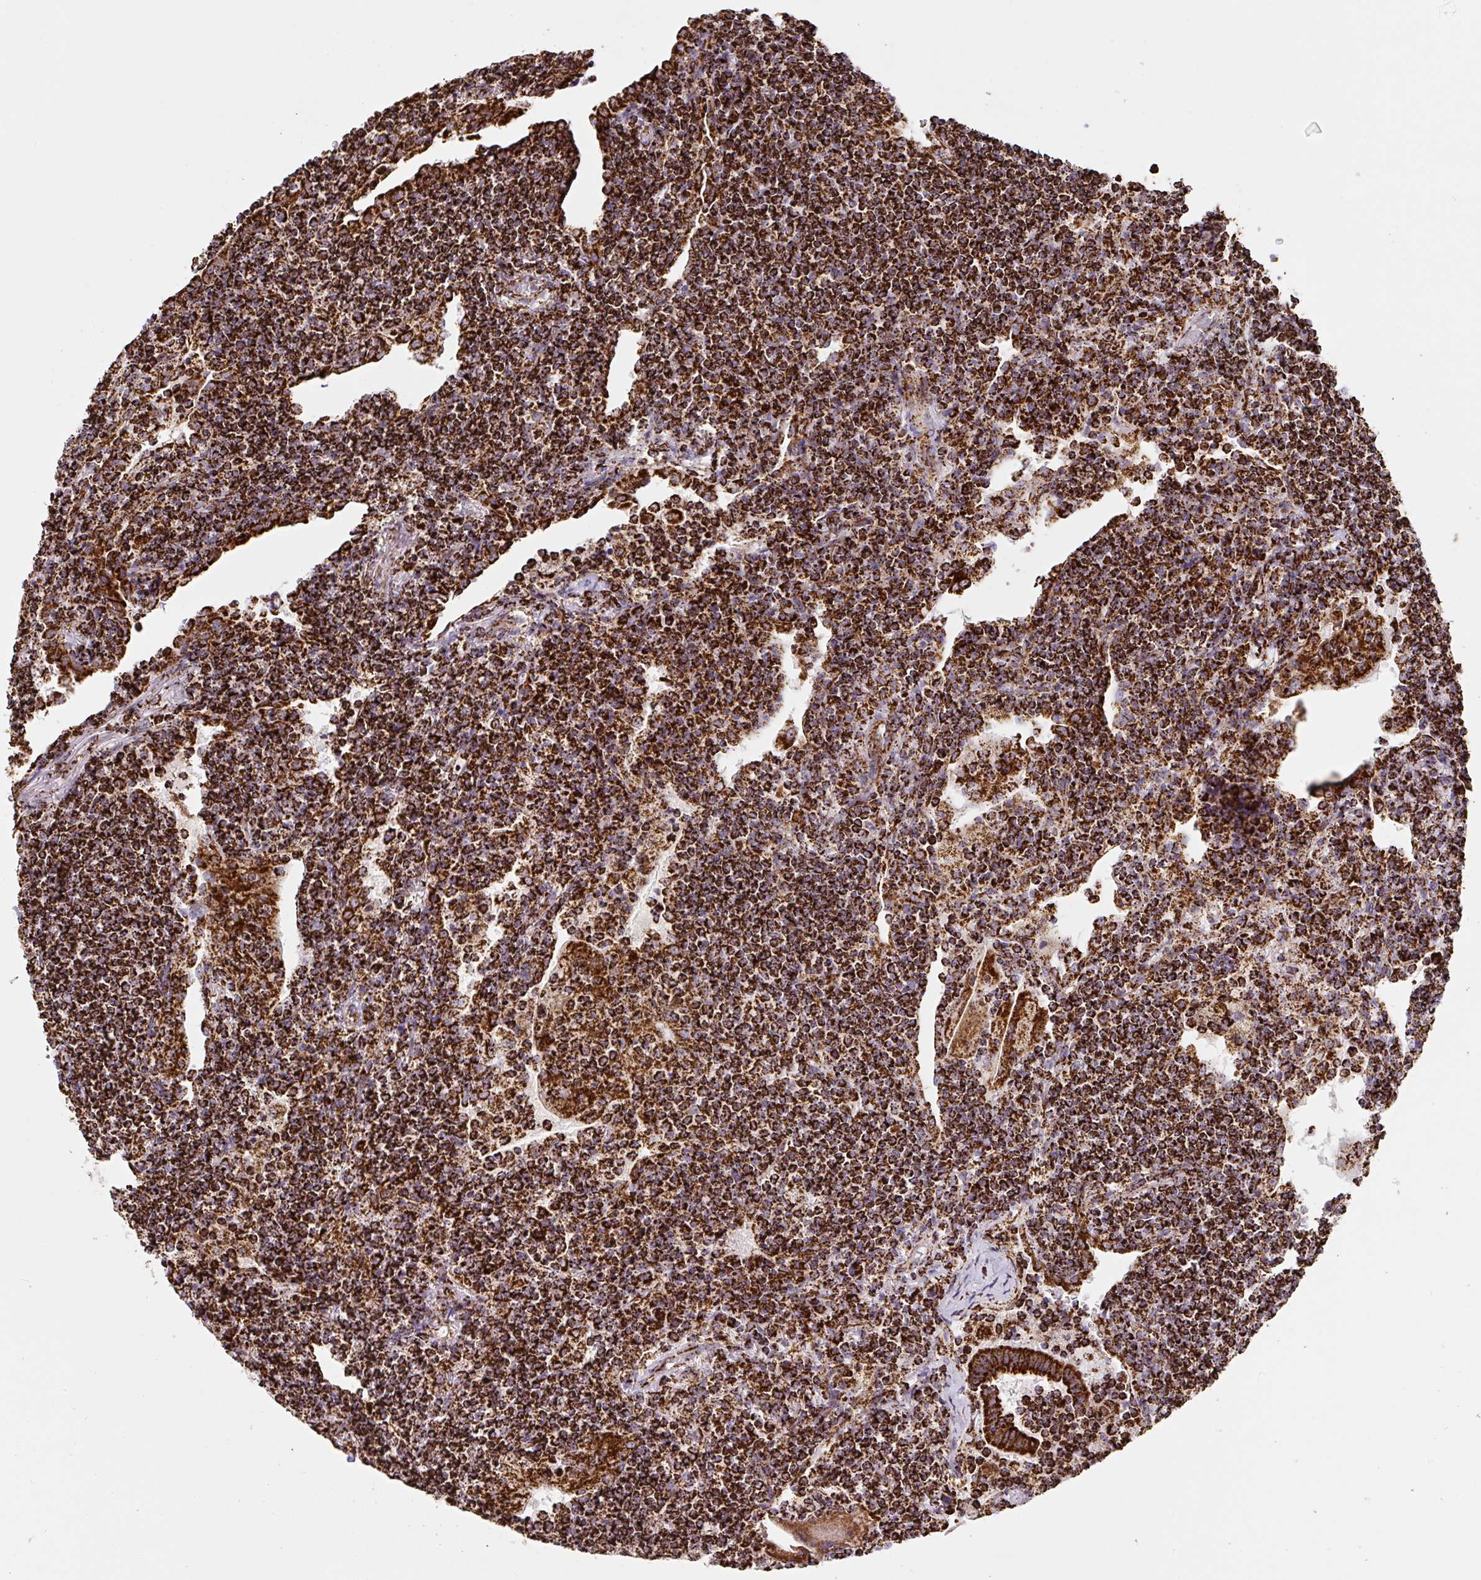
{"staining": {"intensity": "strong", "quantity": ">75%", "location": "cytoplasmic/membranous"}, "tissue": "lymphoma", "cell_type": "Tumor cells", "image_type": "cancer", "snomed": [{"axis": "morphology", "description": "Malignant lymphoma, non-Hodgkin's type, Low grade"}, {"axis": "topography", "description": "Lung"}], "caption": "Immunohistochemical staining of human low-grade malignant lymphoma, non-Hodgkin's type displays strong cytoplasmic/membranous protein staining in about >75% of tumor cells.", "gene": "ATP5F1A", "patient": {"sex": "female", "age": 71}}